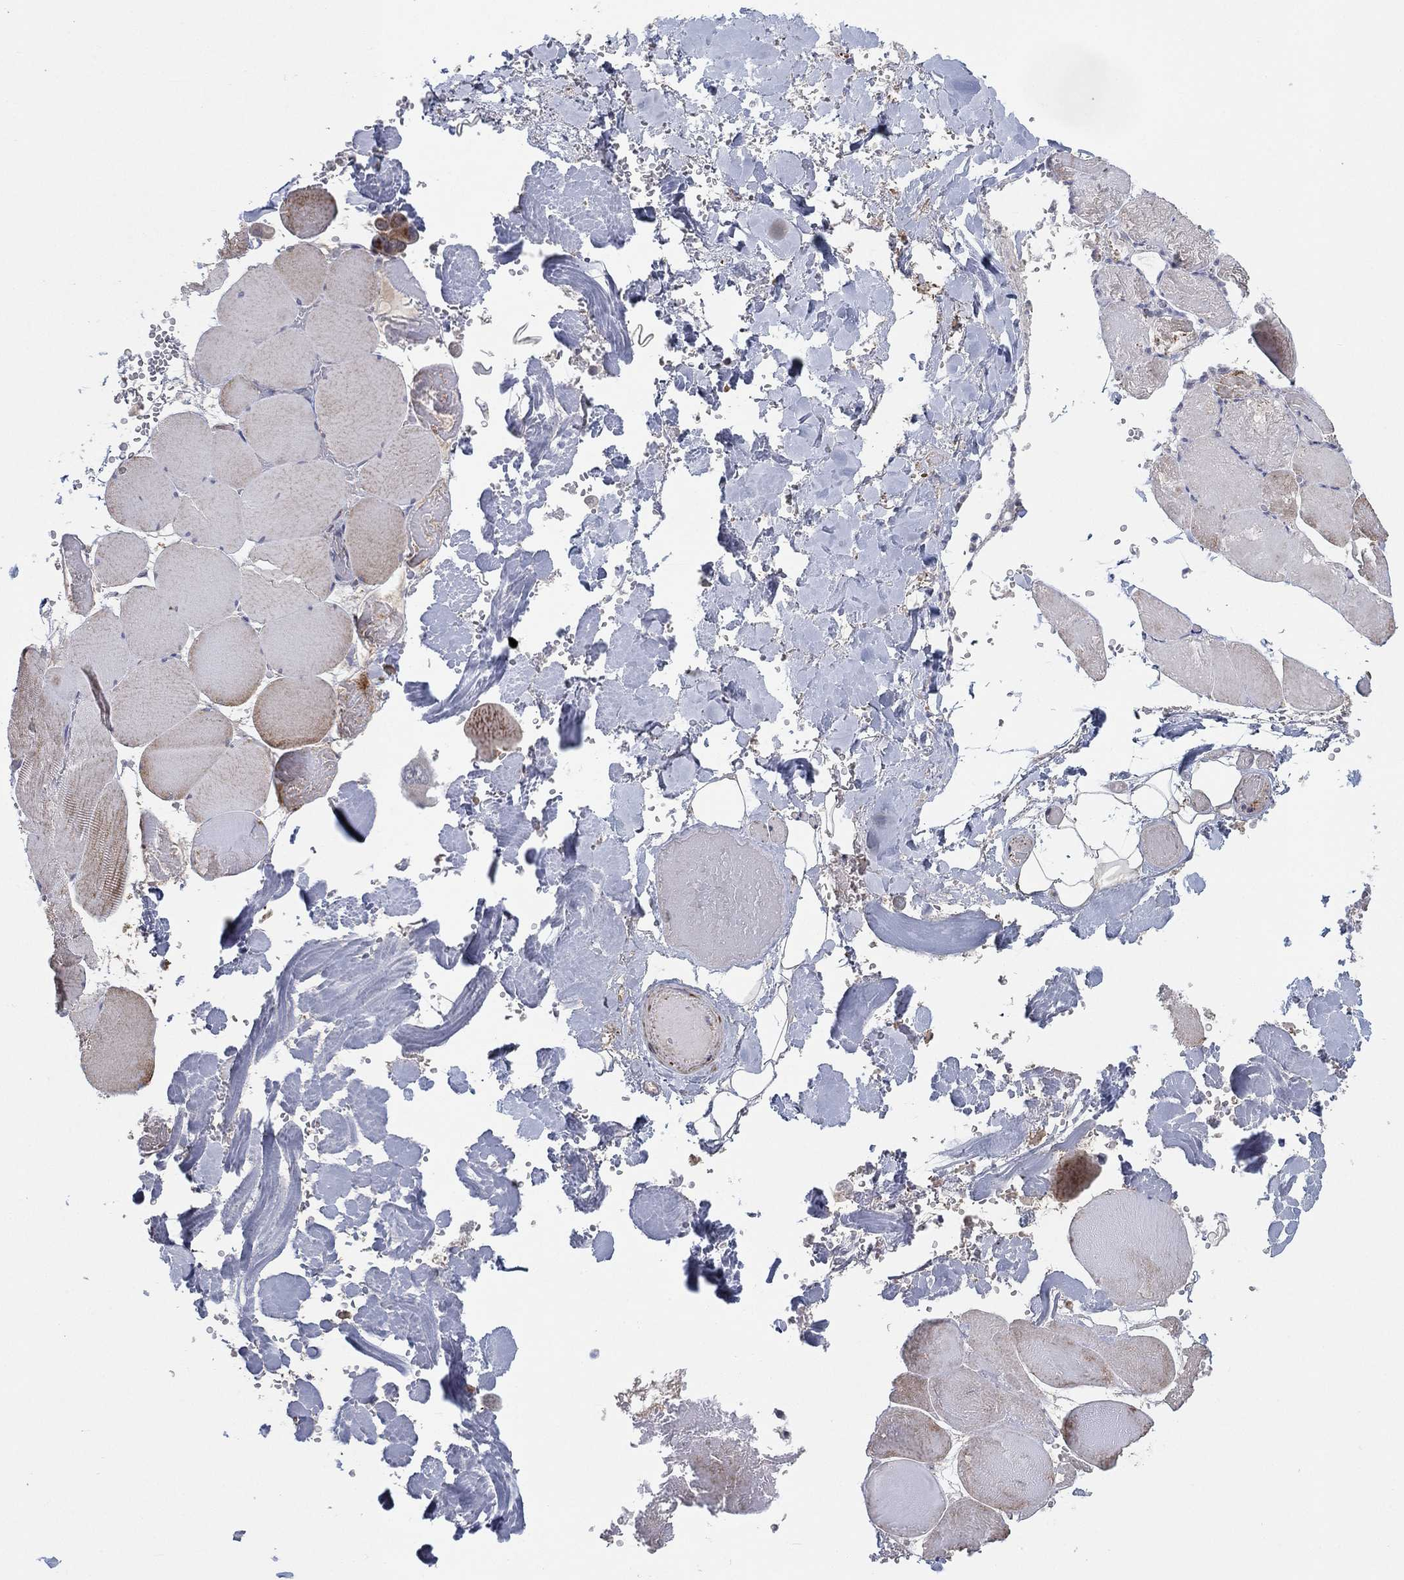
{"staining": {"intensity": "weak", "quantity": "<25%", "location": "cytoplasmic/membranous"}, "tissue": "skeletal muscle", "cell_type": "Myocytes", "image_type": "normal", "snomed": [{"axis": "morphology", "description": "Normal tissue, NOS"}, {"axis": "morphology", "description": "Malignant melanoma, Metastatic site"}, {"axis": "topography", "description": "Skeletal muscle"}], "caption": "Micrograph shows no significant protein expression in myocytes of unremarkable skeletal muscle.", "gene": "PSMG4", "patient": {"sex": "male", "age": 50}}